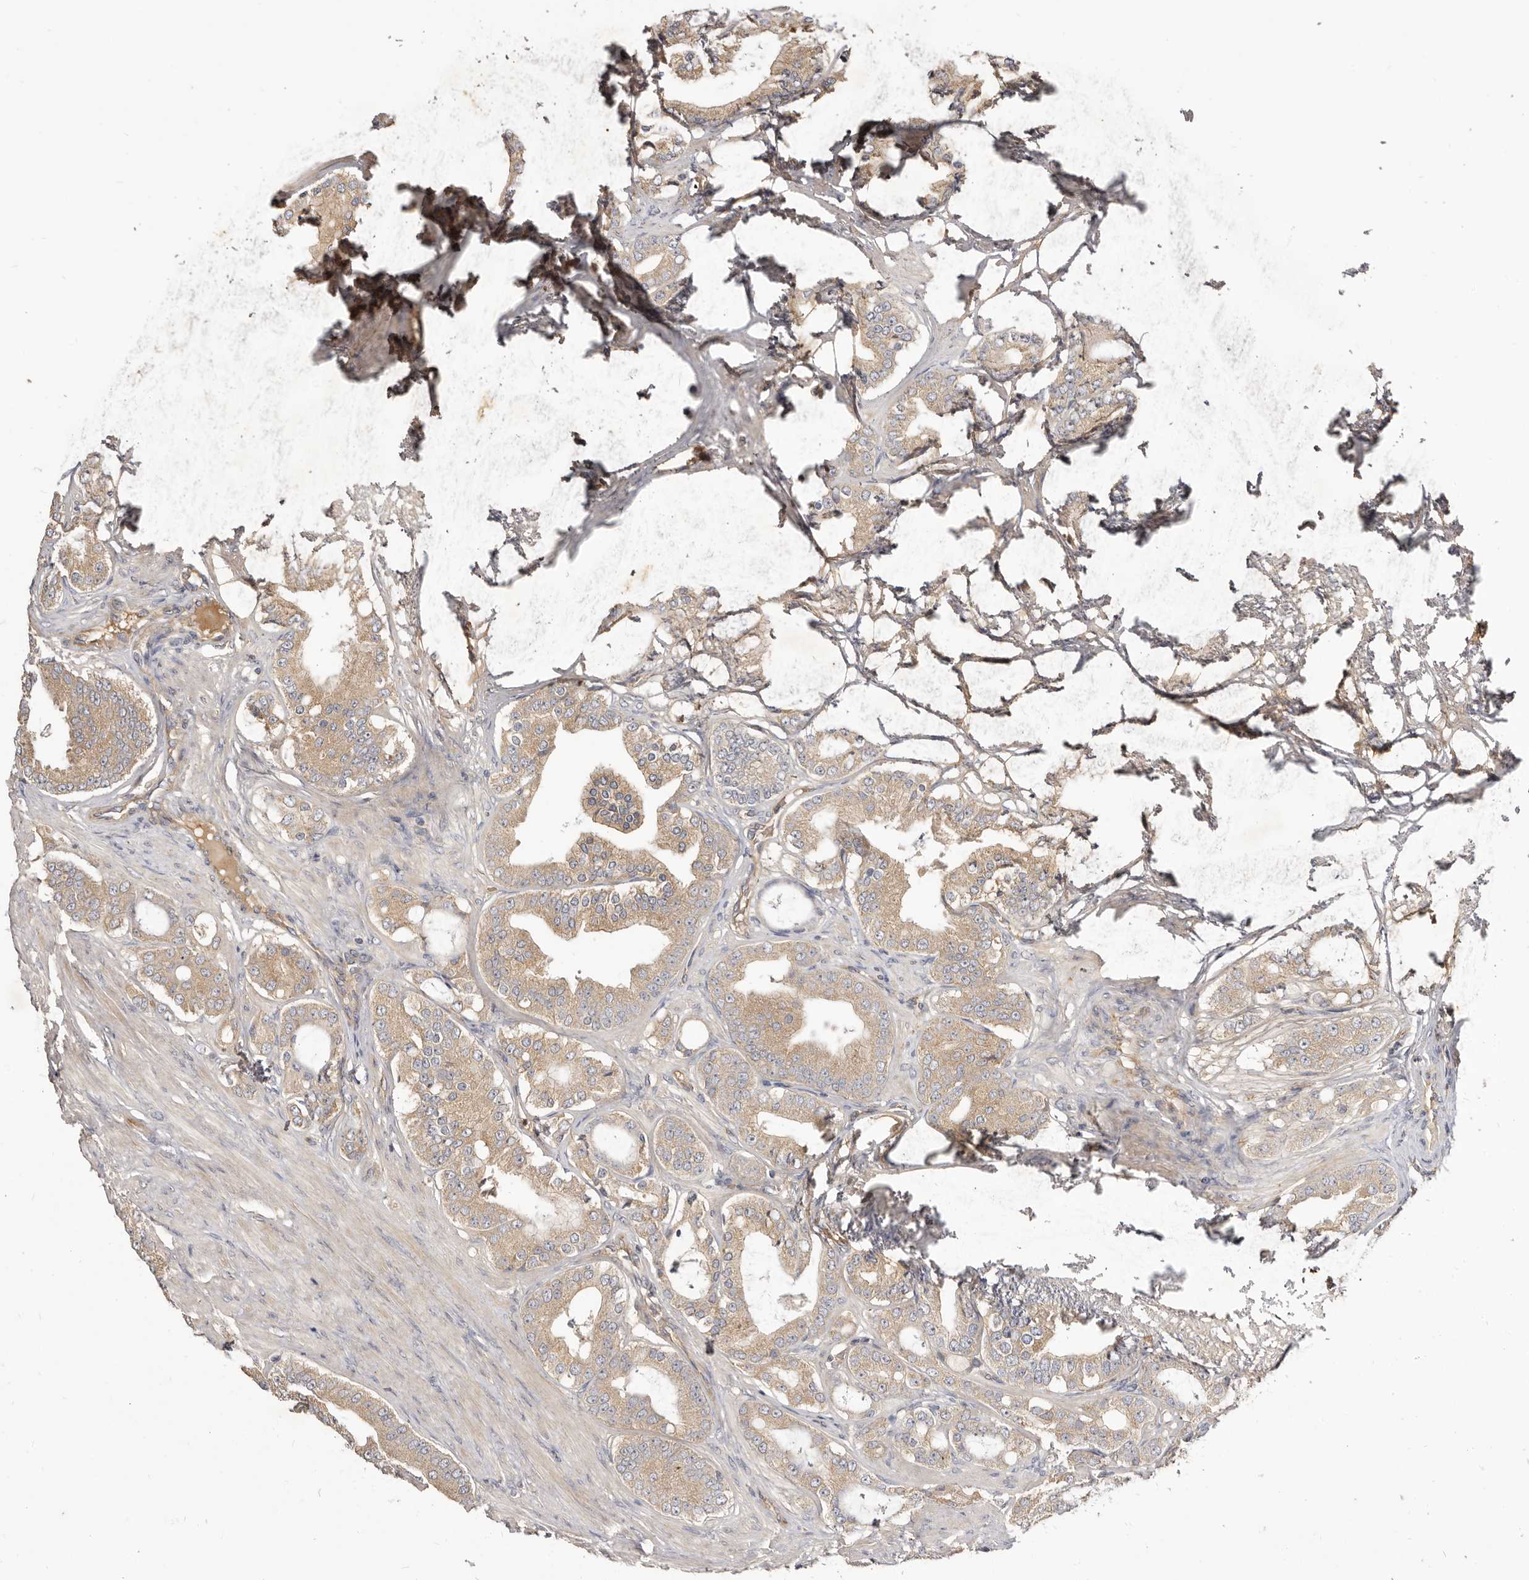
{"staining": {"intensity": "weak", "quantity": ">75%", "location": "cytoplasmic/membranous"}, "tissue": "prostate cancer", "cell_type": "Tumor cells", "image_type": "cancer", "snomed": [{"axis": "morphology", "description": "Adenocarcinoma, High grade"}, {"axis": "topography", "description": "Prostate"}], "caption": "Protein staining exhibits weak cytoplasmic/membranous expression in approximately >75% of tumor cells in adenocarcinoma (high-grade) (prostate).", "gene": "ADAMTS9", "patient": {"sex": "male", "age": 60}}